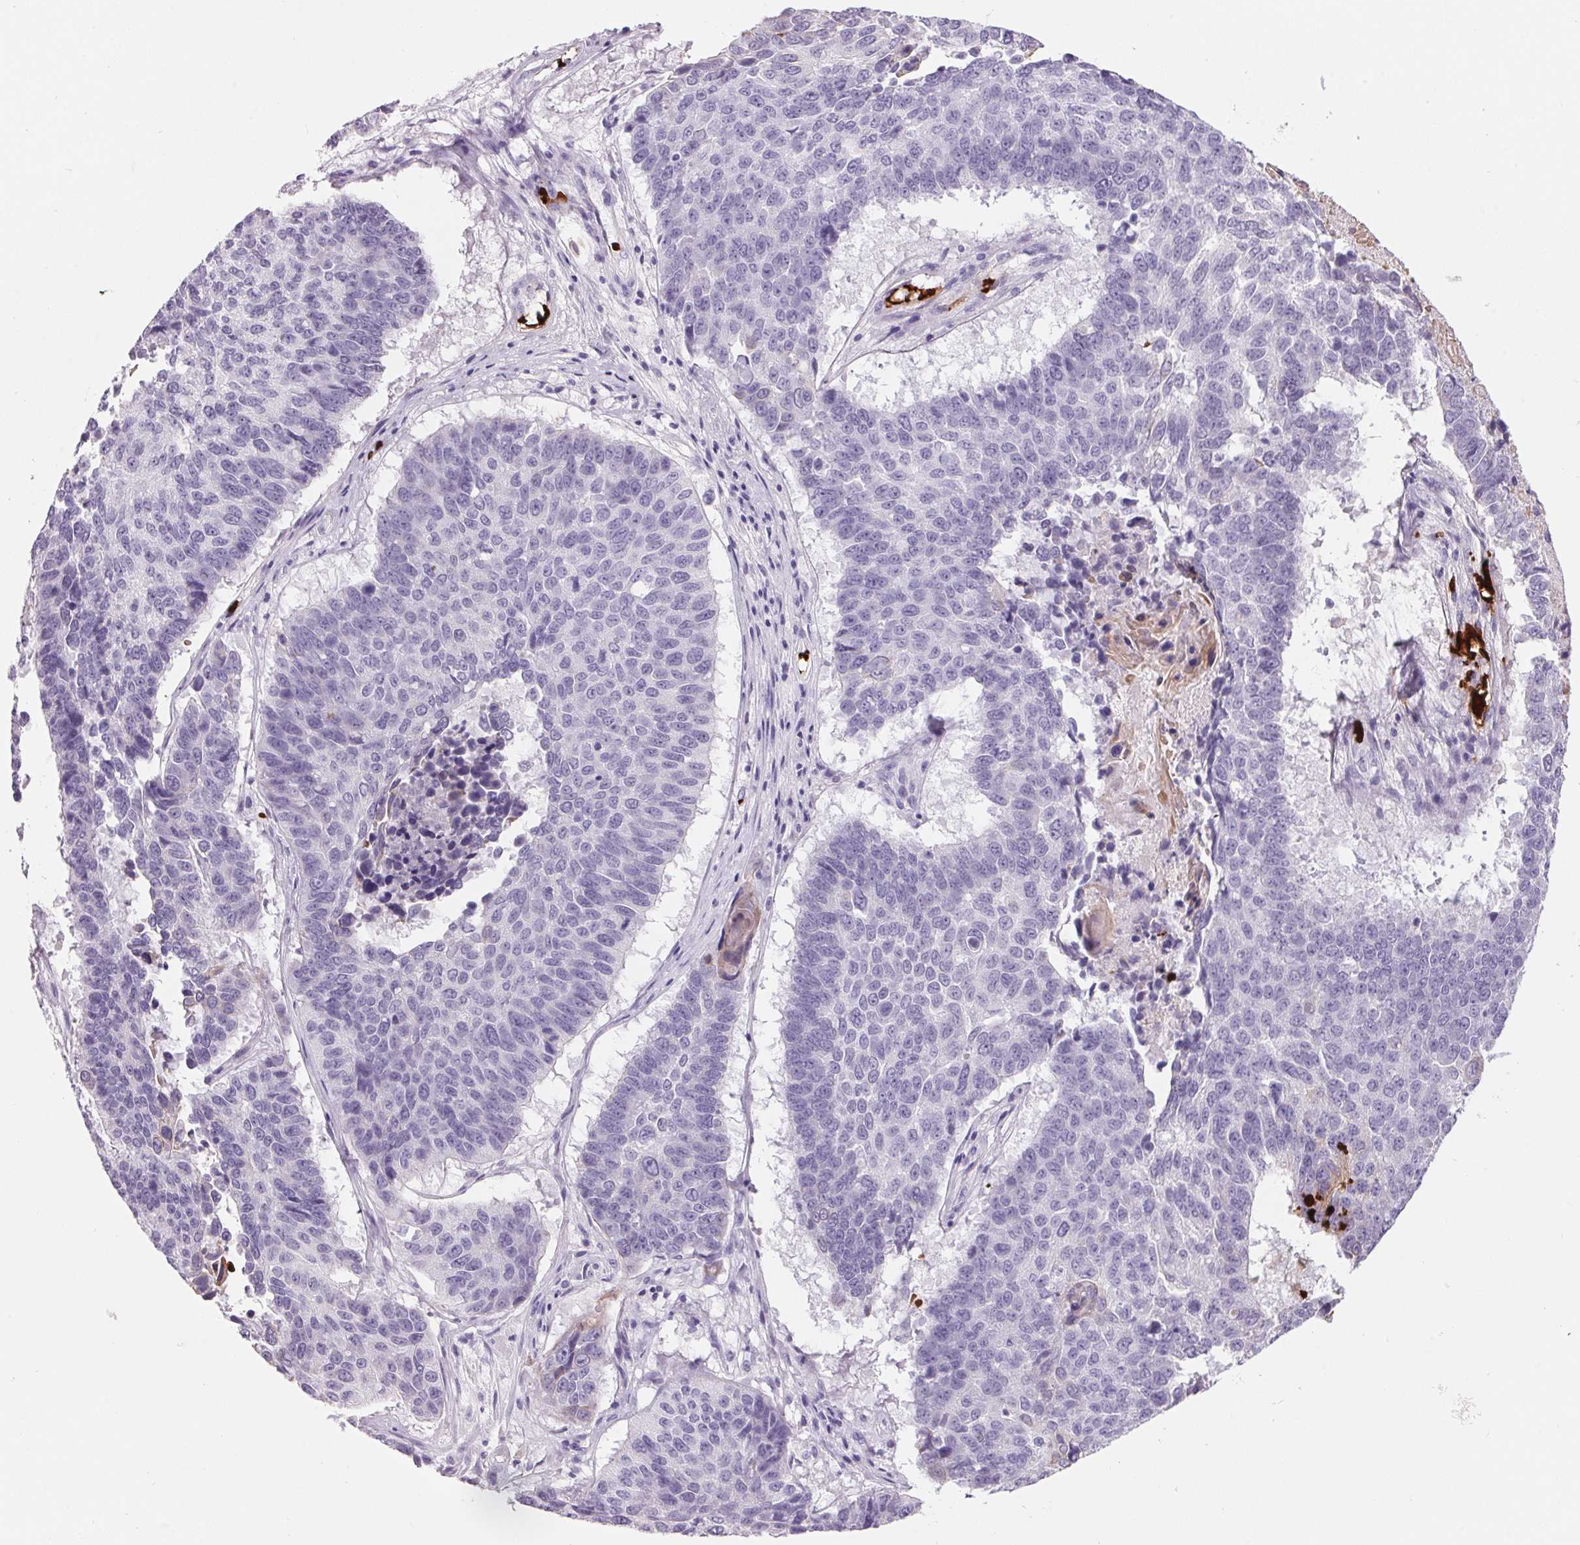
{"staining": {"intensity": "negative", "quantity": "none", "location": "none"}, "tissue": "lung cancer", "cell_type": "Tumor cells", "image_type": "cancer", "snomed": [{"axis": "morphology", "description": "Squamous cell carcinoma, NOS"}, {"axis": "topography", "description": "Lung"}], "caption": "Tumor cells are negative for brown protein staining in squamous cell carcinoma (lung). The staining is performed using DAB brown chromogen with nuclei counter-stained in using hematoxylin.", "gene": "HBQ1", "patient": {"sex": "male", "age": 73}}